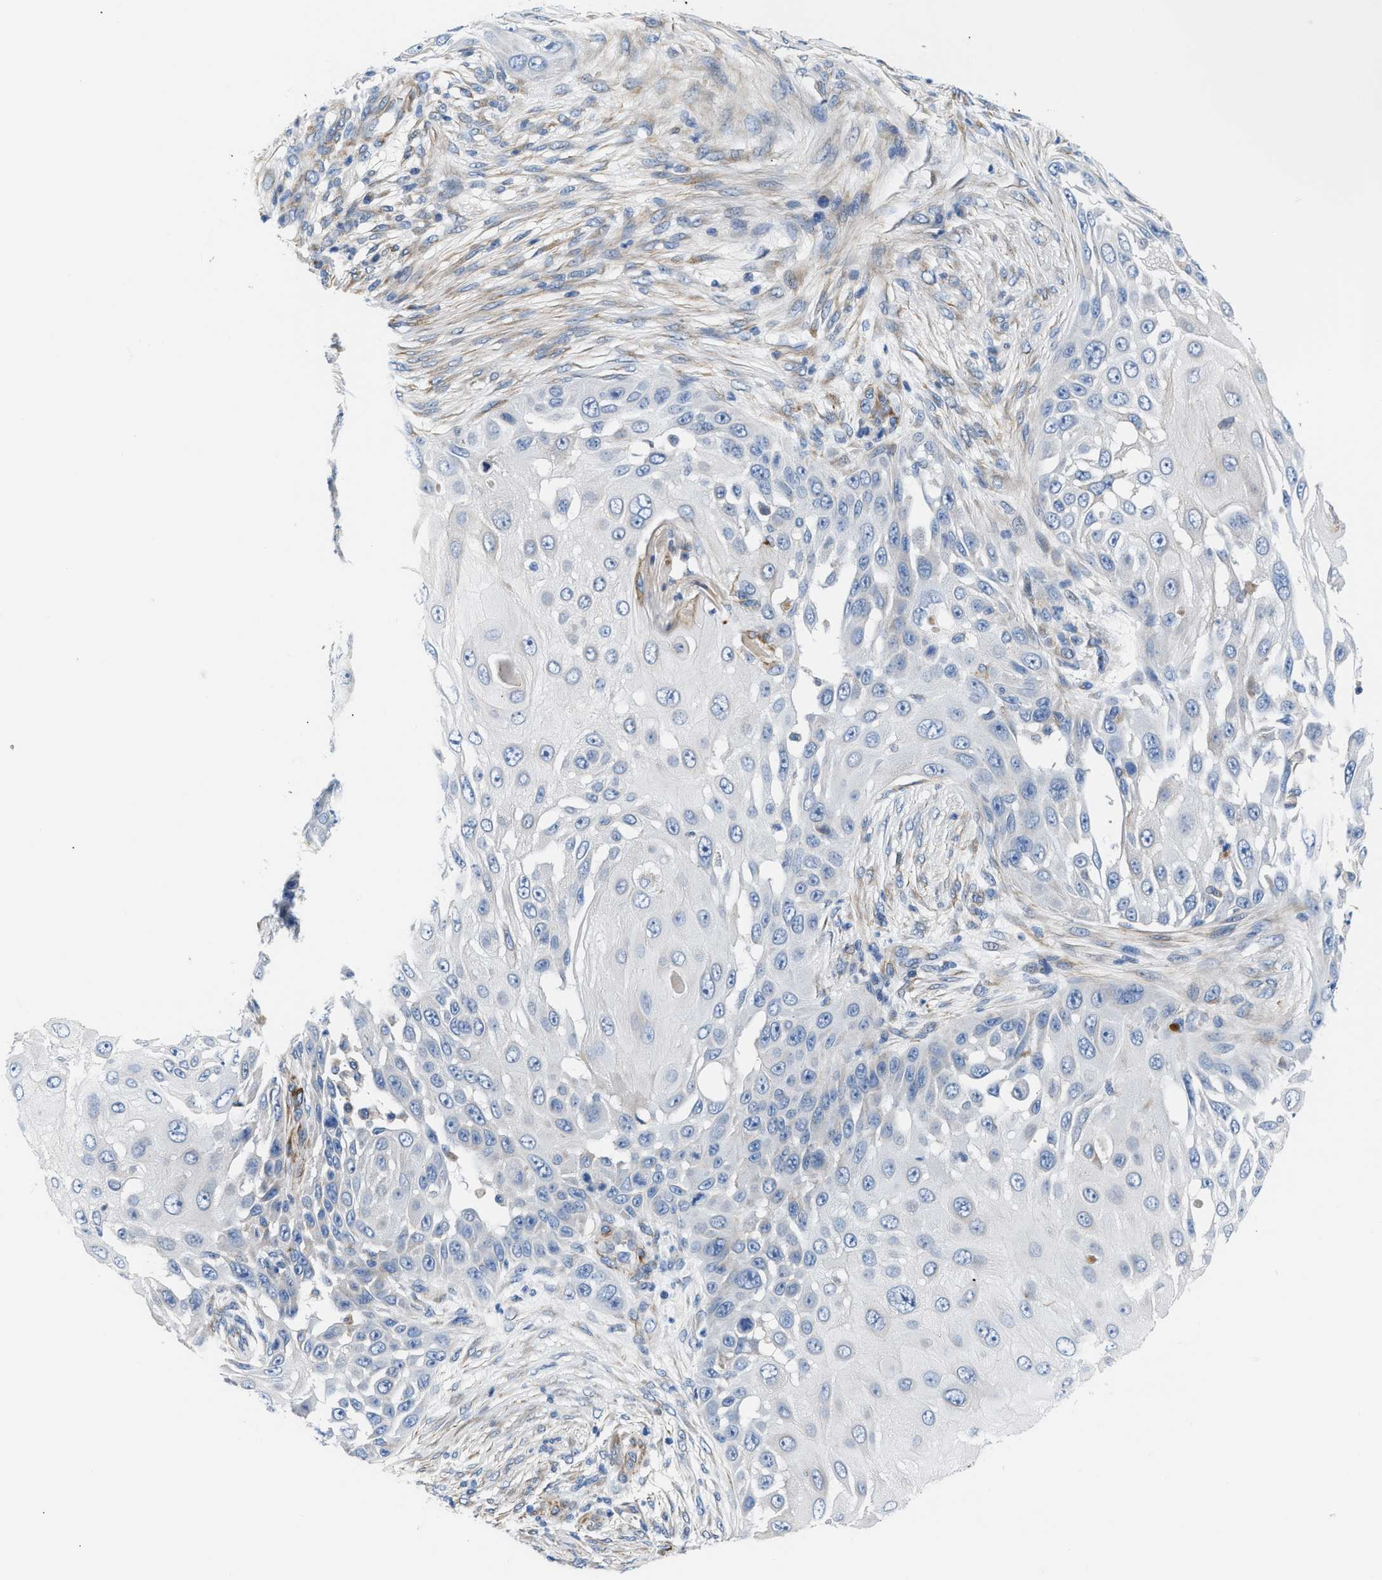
{"staining": {"intensity": "negative", "quantity": "none", "location": "none"}, "tissue": "skin cancer", "cell_type": "Tumor cells", "image_type": "cancer", "snomed": [{"axis": "morphology", "description": "Squamous cell carcinoma, NOS"}, {"axis": "topography", "description": "Skin"}], "caption": "Photomicrograph shows no significant protein staining in tumor cells of skin cancer.", "gene": "TFPI", "patient": {"sex": "female", "age": 44}}